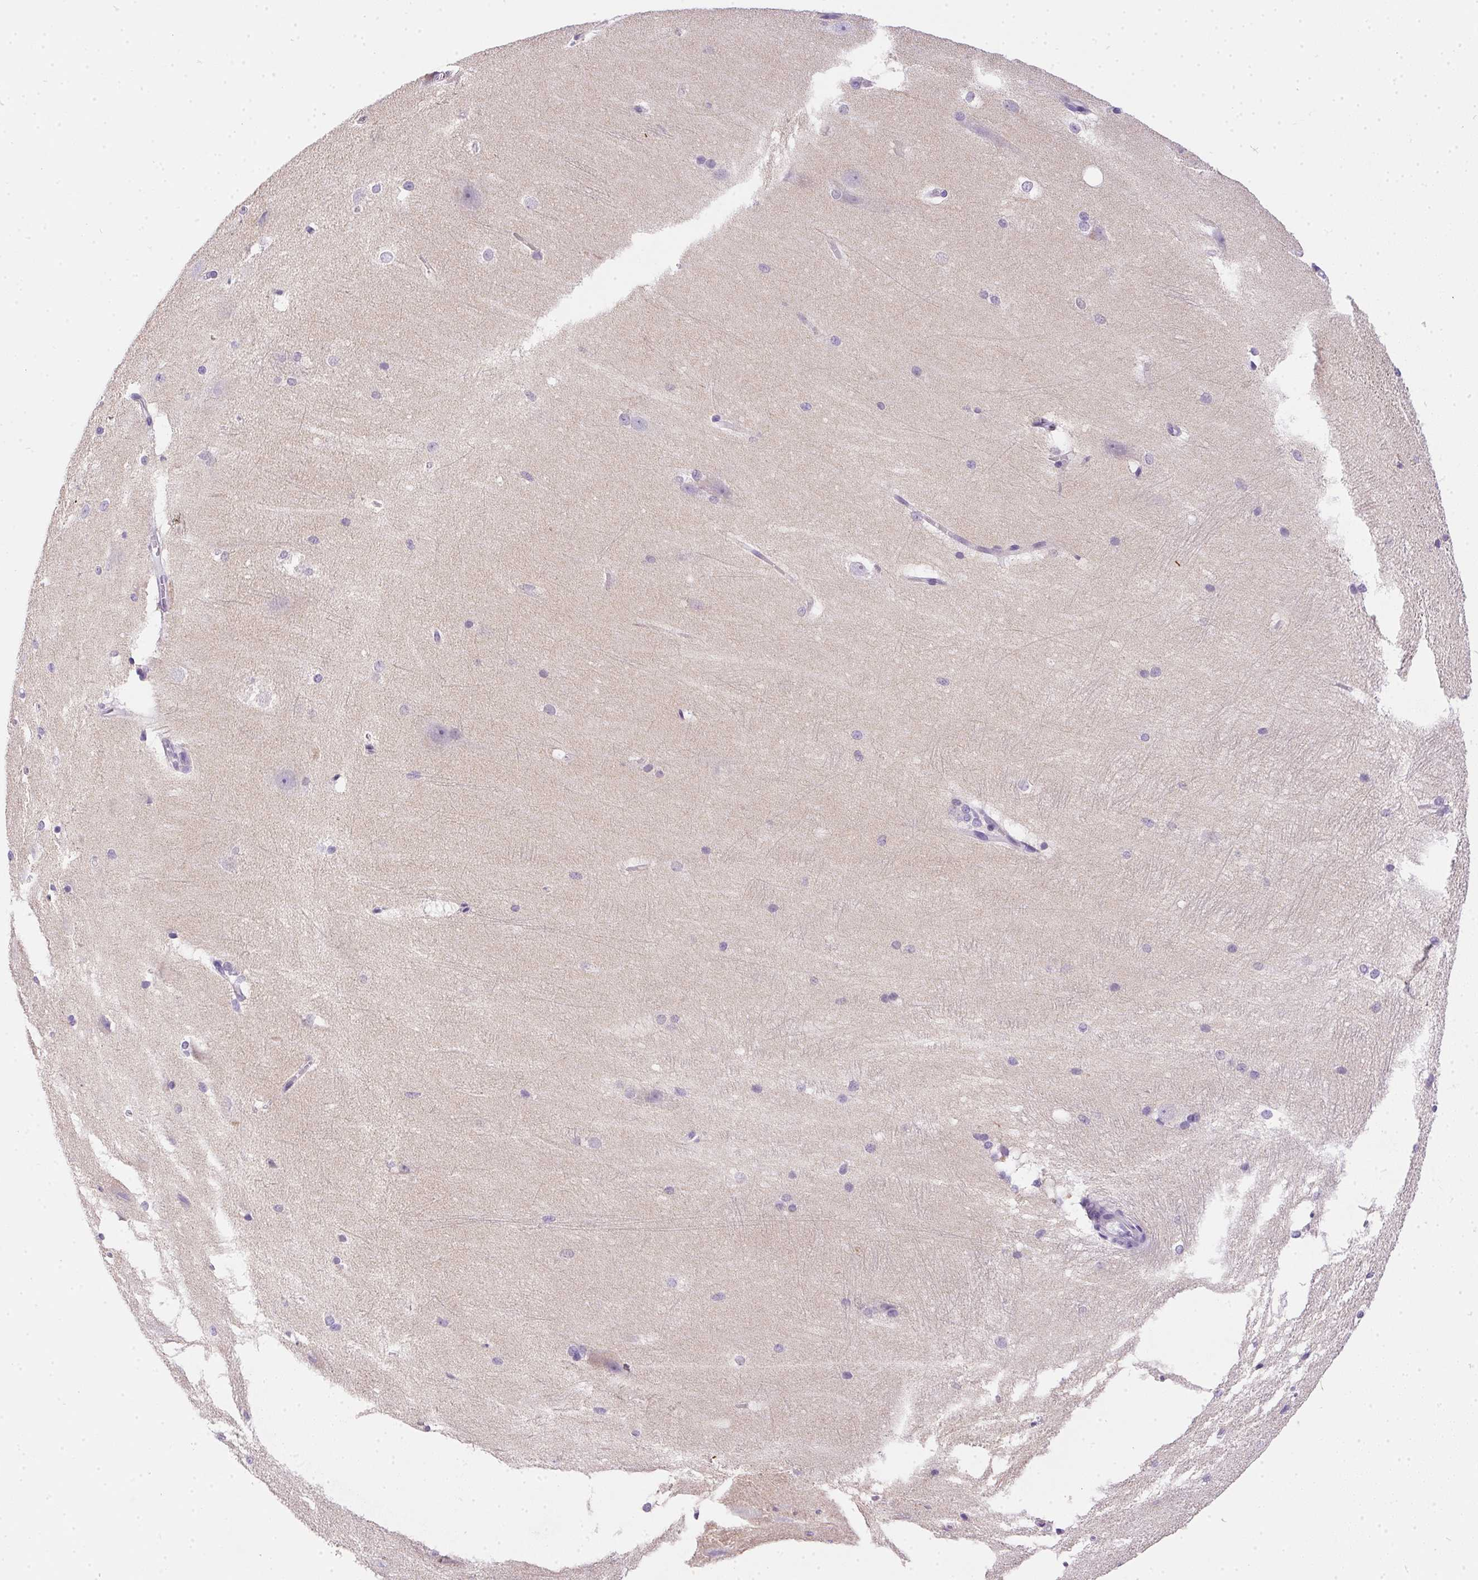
{"staining": {"intensity": "negative", "quantity": "none", "location": "none"}, "tissue": "hippocampus", "cell_type": "Glial cells", "image_type": "normal", "snomed": [{"axis": "morphology", "description": "Normal tissue, NOS"}, {"axis": "topography", "description": "Cerebral cortex"}, {"axis": "topography", "description": "Hippocampus"}], "caption": "High magnification brightfield microscopy of normal hippocampus stained with DAB (brown) and counterstained with hematoxylin (blue): glial cells show no significant positivity. The staining was performed using DAB (3,3'-diaminobenzidine) to visualize the protein expression in brown, while the nuclei were stained in blue with hematoxylin (Magnification: 20x).", "gene": "SSTR4", "patient": {"sex": "female", "age": 19}}